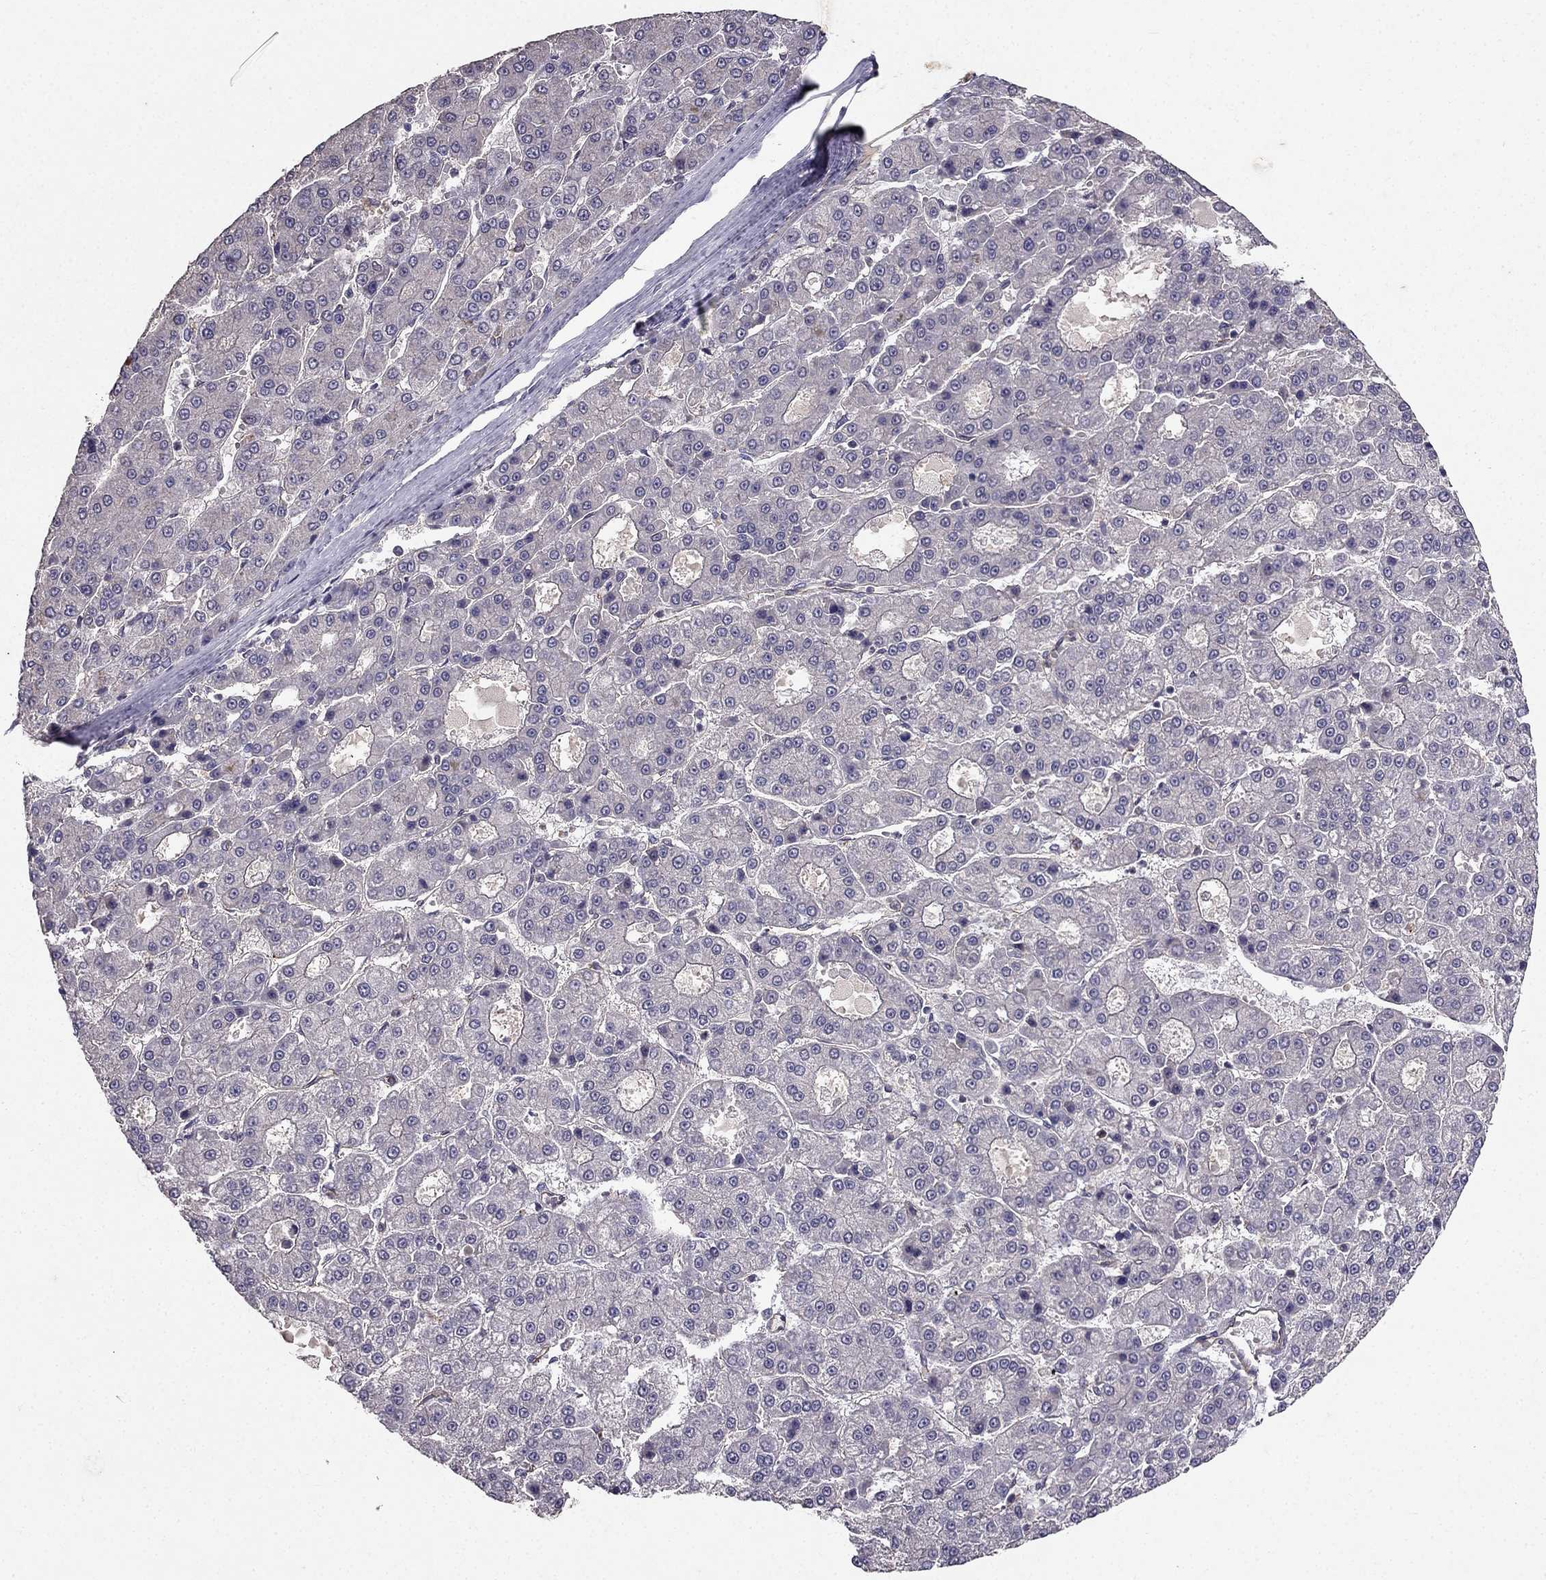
{"staining": {"intensity": "negative", "quantity": "none", "location": "none"}, "tissue": "liver cancer", "cell_type": "Tumor cells", "image_type": "cancer", "snomed": [{"axis": "morphology", "description": "Carcinoma, Hepatocellular, NOS"}, {"axis": "topography", "description": "Liver"}], "caption": "Immunohistochemistry (IHC) histopathology image of neoplastic tissue: human liver hepatocellular carcinoma stained with DAB displays no significant protein positivity in tumor cells.", "gene": "RASIP1", "patient": {"sex": "male", "age": 70}}